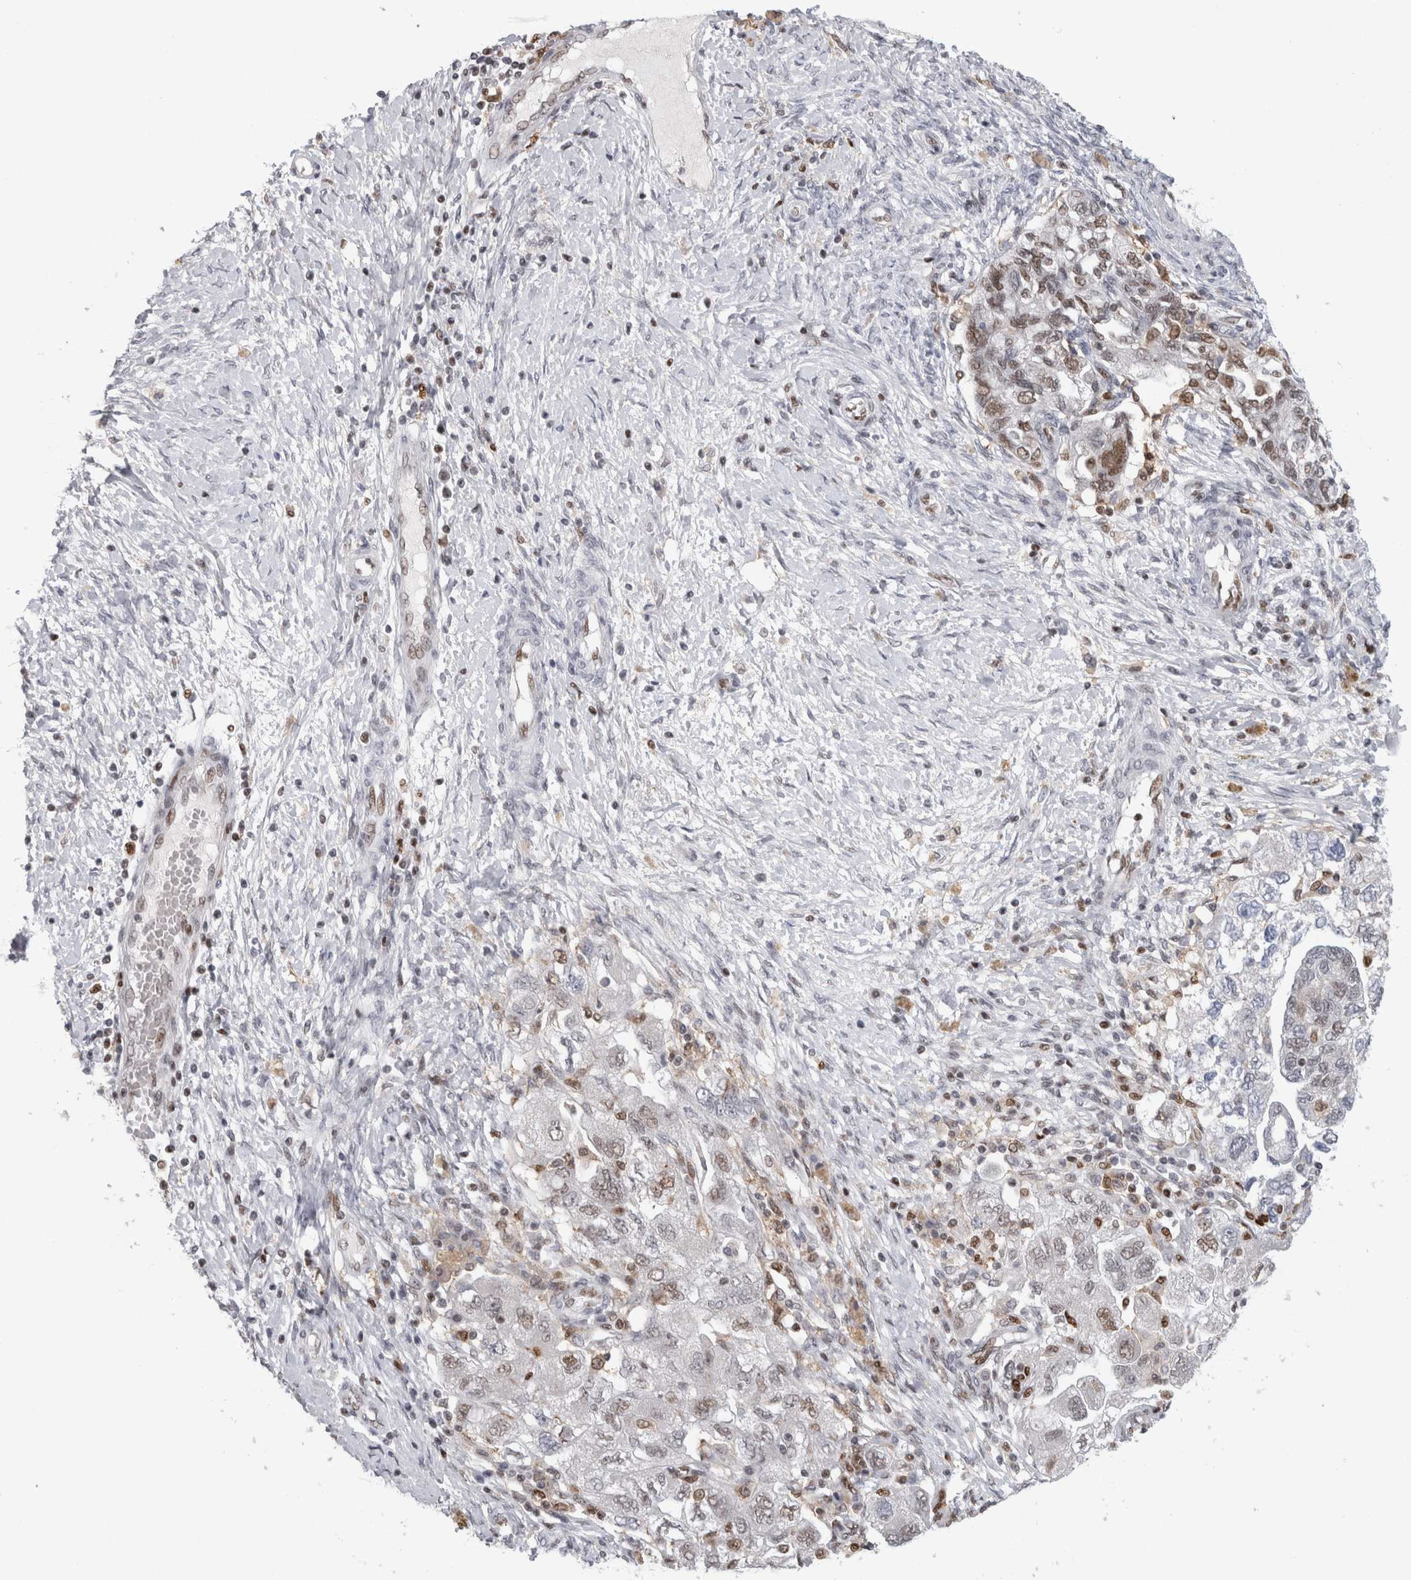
{"staining": {"intensity": "weak", "quantity": "<25%", "location": "nuclear"}, "tissue": "ovarian cancer", "cell_type": "Tumor cells", "image_type": "cancer", "snomed": [{"axis": "morphology", "description": "Carcinoma, NOS"}, {"axis": "morphology", "description": "Cystadenocarcinoma, serous, NOS"}, {"axis": "topography", "description": "Ovary"}], "caption": "A histopathology image of human ovarian cancer (serous cystadenocarcinoma) is negative for staining in tumor cells. The staining is performed using DAB brown chromogen with nuclei counter-stained in using hematoxylin.", "gene": "SRARP", "patient": {"sex": "female", "age": 69}}